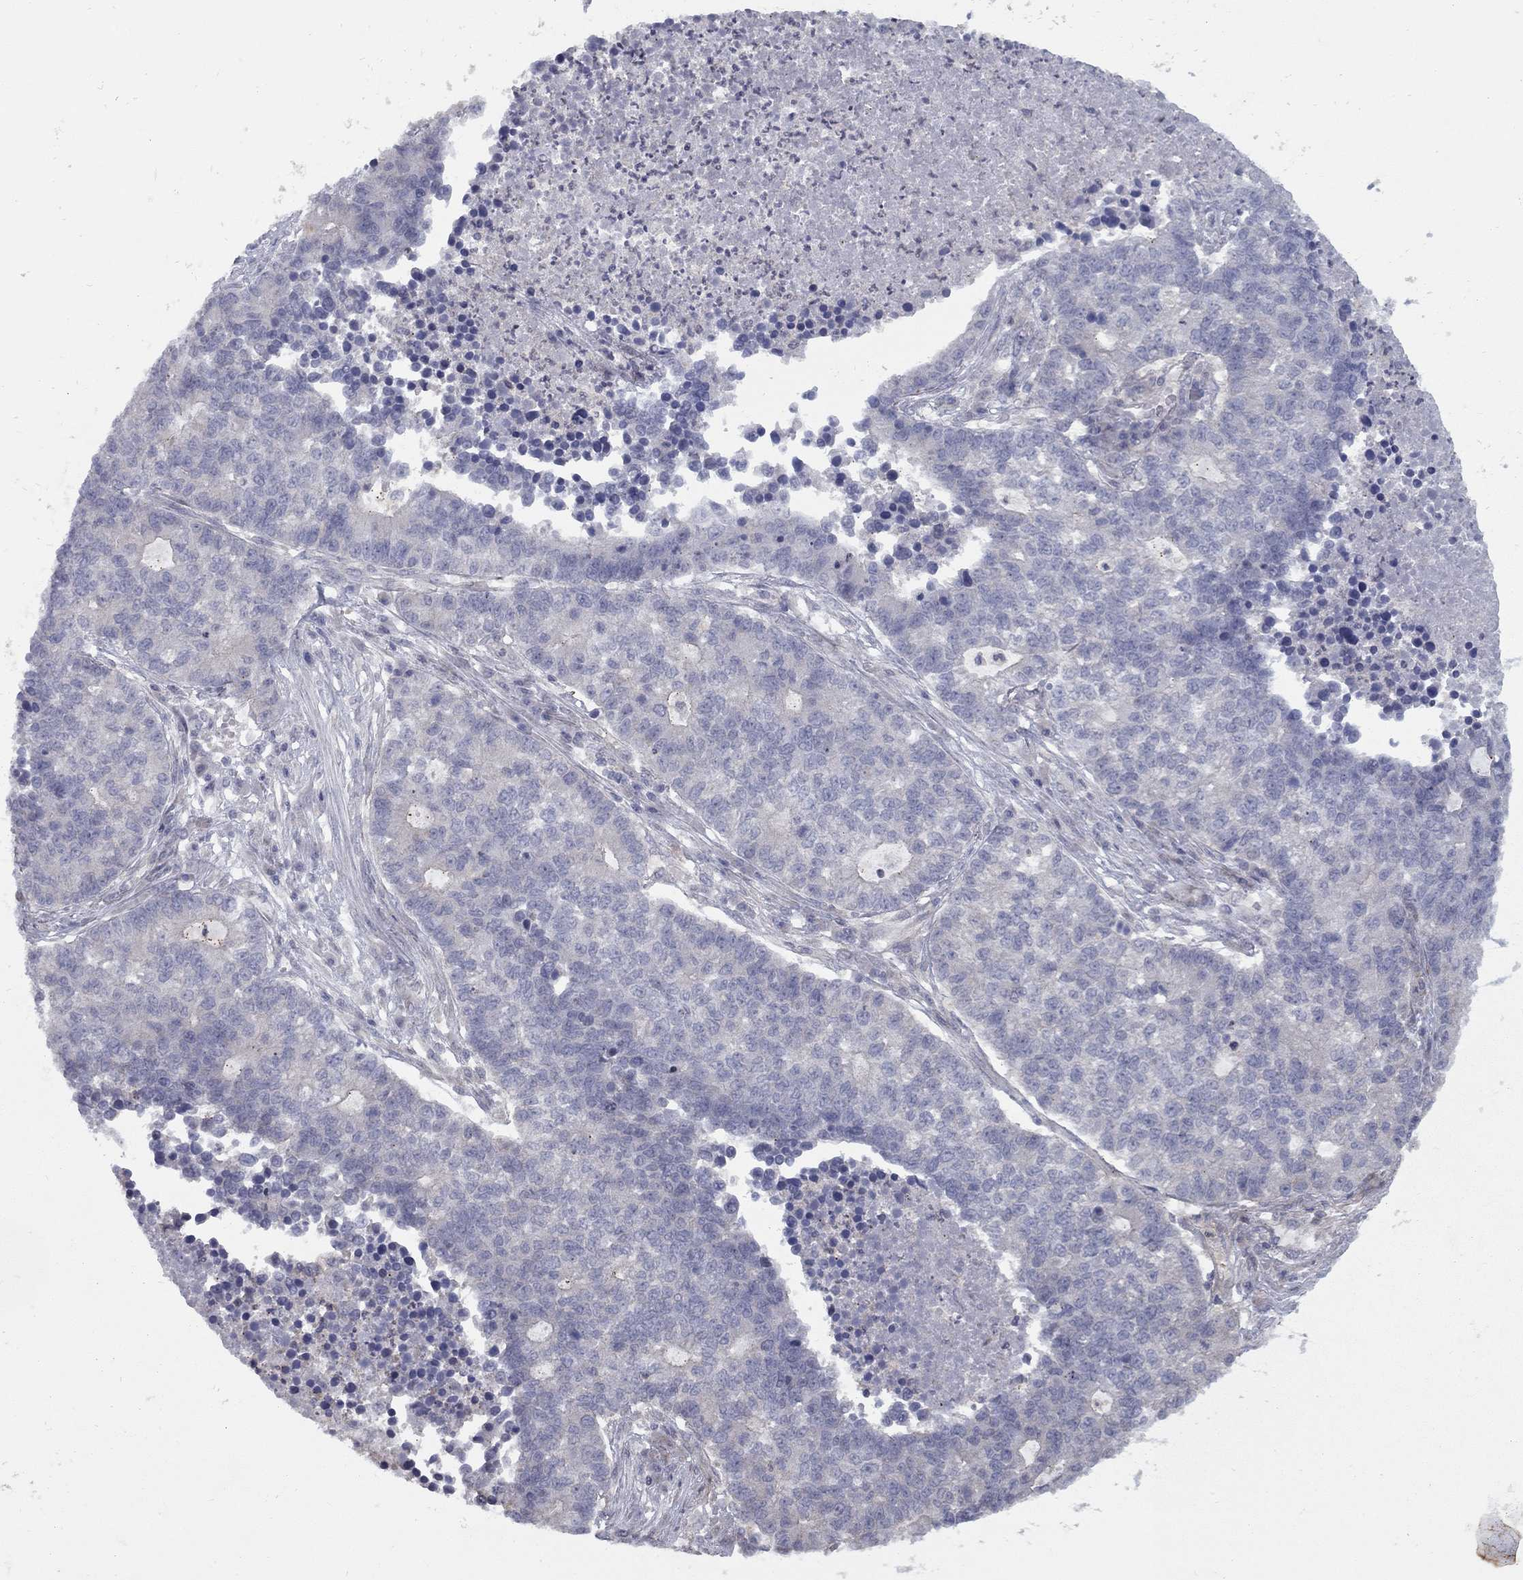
{"staining": {"intensity": "negative", "quantity": "none", "location": "none"}, "tissue": "lung cancer", "cell_type": "Tumor cells", "image_type": "cancer", "snomed": [{"axis": "morphology", "description": "Adenocarcinoma, NOS"}, {"axis": "topography", "description": "Lung"}], "caption": "Tumor cells are negative for brown protein staining in lung cancer.", "gene": "DUSP7", "patient": {"sex": "male", "age": 57}}